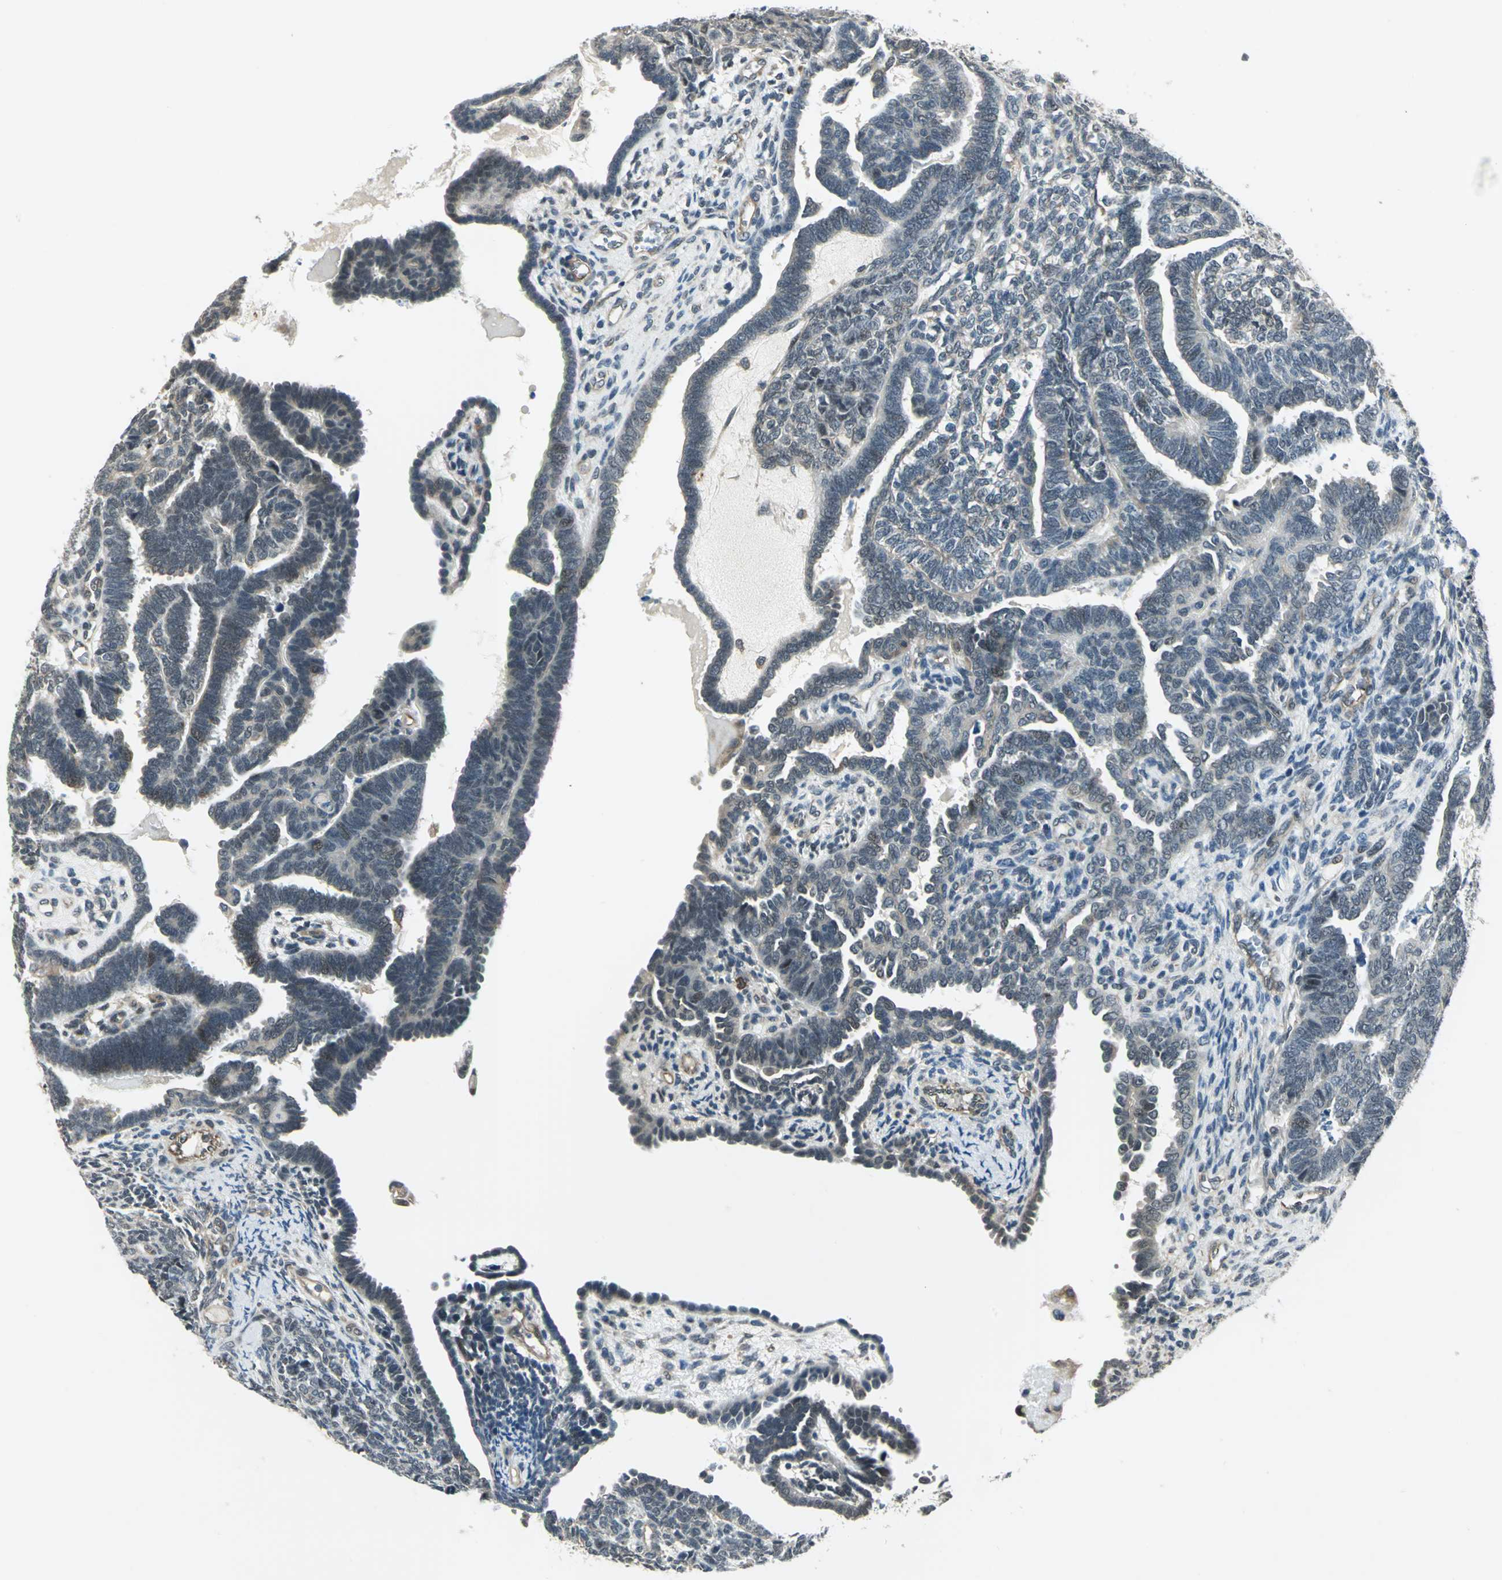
{"staining": {"intensity": "weak", "quantity": "<25%", "location": "cytoplasmic/membranous"}, "tissue": "endometrial cancer", "cell_type": "Tumor cells", "image_type": "cancer", "snomed": [{"axis": "morphology", "description": "Neoplasm, malignant, NOS"}, {"axis": "topography", "description": "Endometrium"}], "caption": "Protein analysis of endometrial neoplasm (malignant) exhibits no significant expression in tumor cells.", "gene": "PLAGL2", "patient": {"sex": "female", "age": 74}}